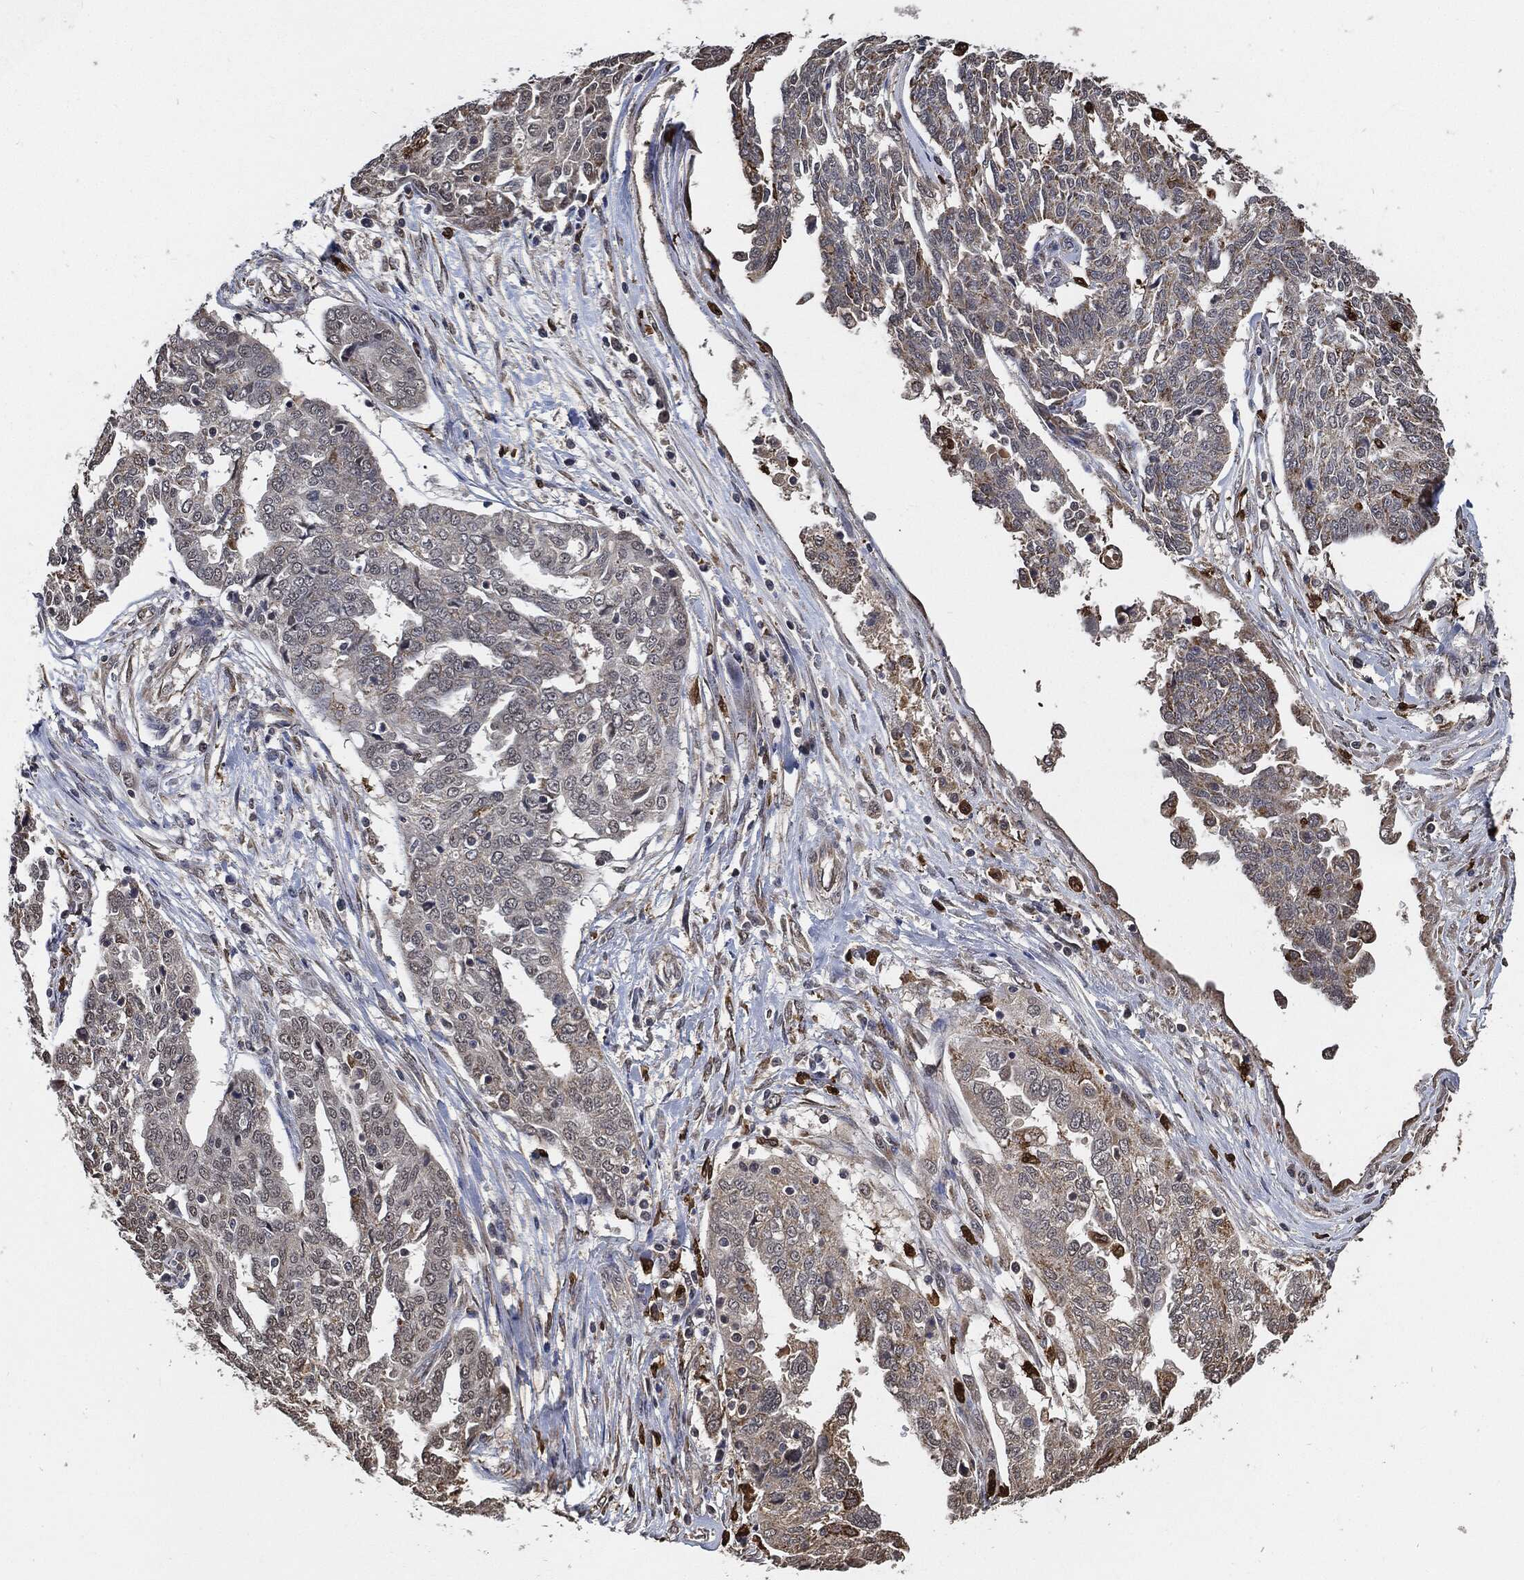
{"staining": {"intensity": "weak", "quantity": "<25%", "location": "cytoplasmic/membranous"}, "tissue": "ovarian cancer", "cell_type": "Tumor cells", "image_type": "cancer", "snomed": [{"axis": "morphology", "description": "Cystadenocarcinoma, serous, NOS"}, {"axis": "topography", "description": "Ovary"}], "caption": "A high-resolution image shows IHC staining of serous cystadenocarcinoma (ovarian), which displays no significant positivity in tumor cells.", "gene": "S100A9", "patient": {"sex": "female", "age": 67}}